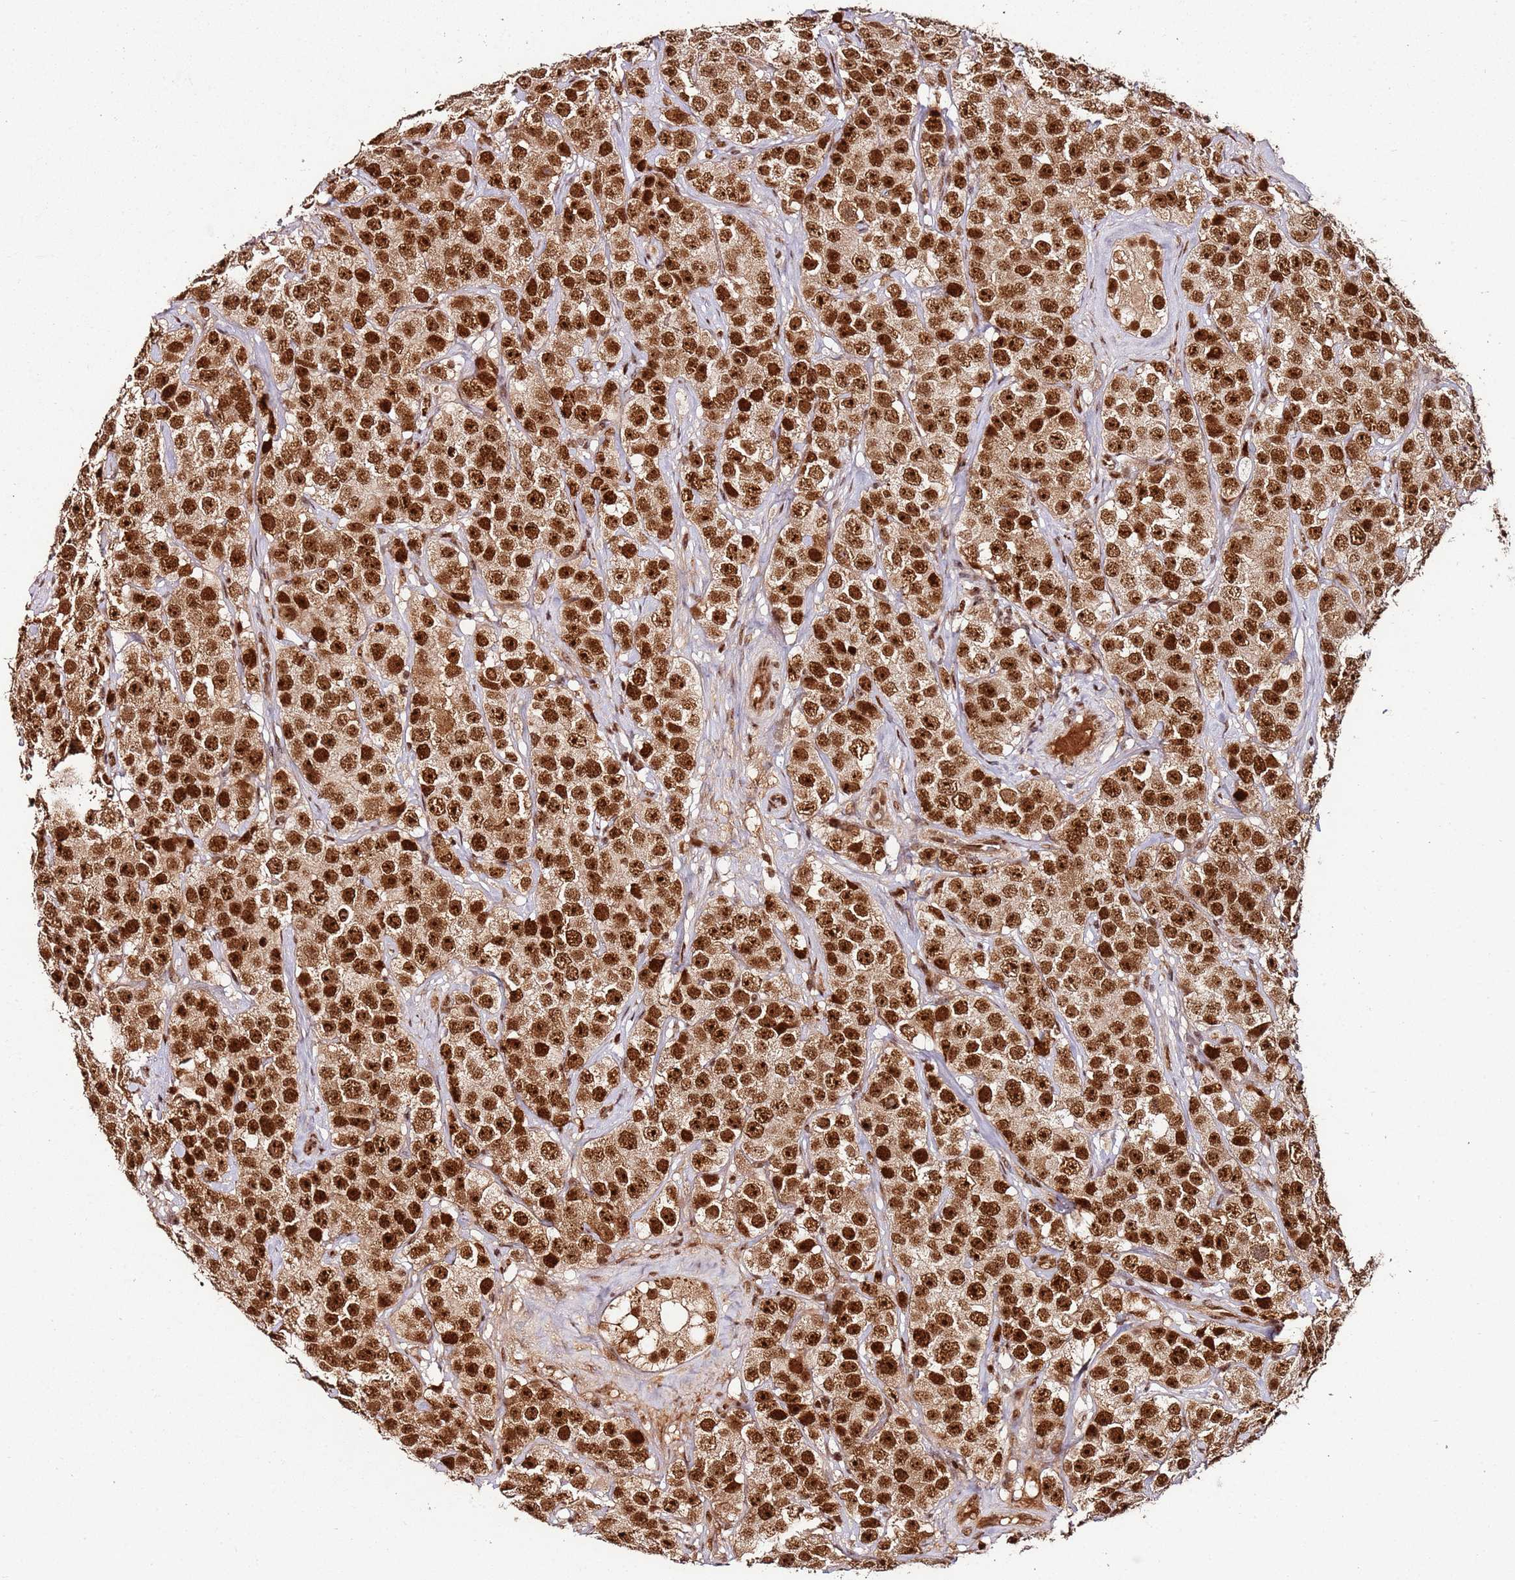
{"staining": {"intensity": "strong", "quantity": ">75%", "location": "nuclear"}, "tissue": "testis cancer", "cell_type": "Tumor cells", "image_type": "cancer", "snomed": [{"axis": "morphology", "description": "Seminoma, NOS"}, {"axis": "topography", "description": "Testis"}], "caption": "Protein expression analysis of human seminoma (testis) reveals strong nuclear positivity in approximately >75% of tumor cells. The staining was performed using DAB, with brown indicating positive protein expression. Nuclei are stained blue with hematoxylin.", "gene": "XRN2", "patient": {"sex": "male", "age": 28}}